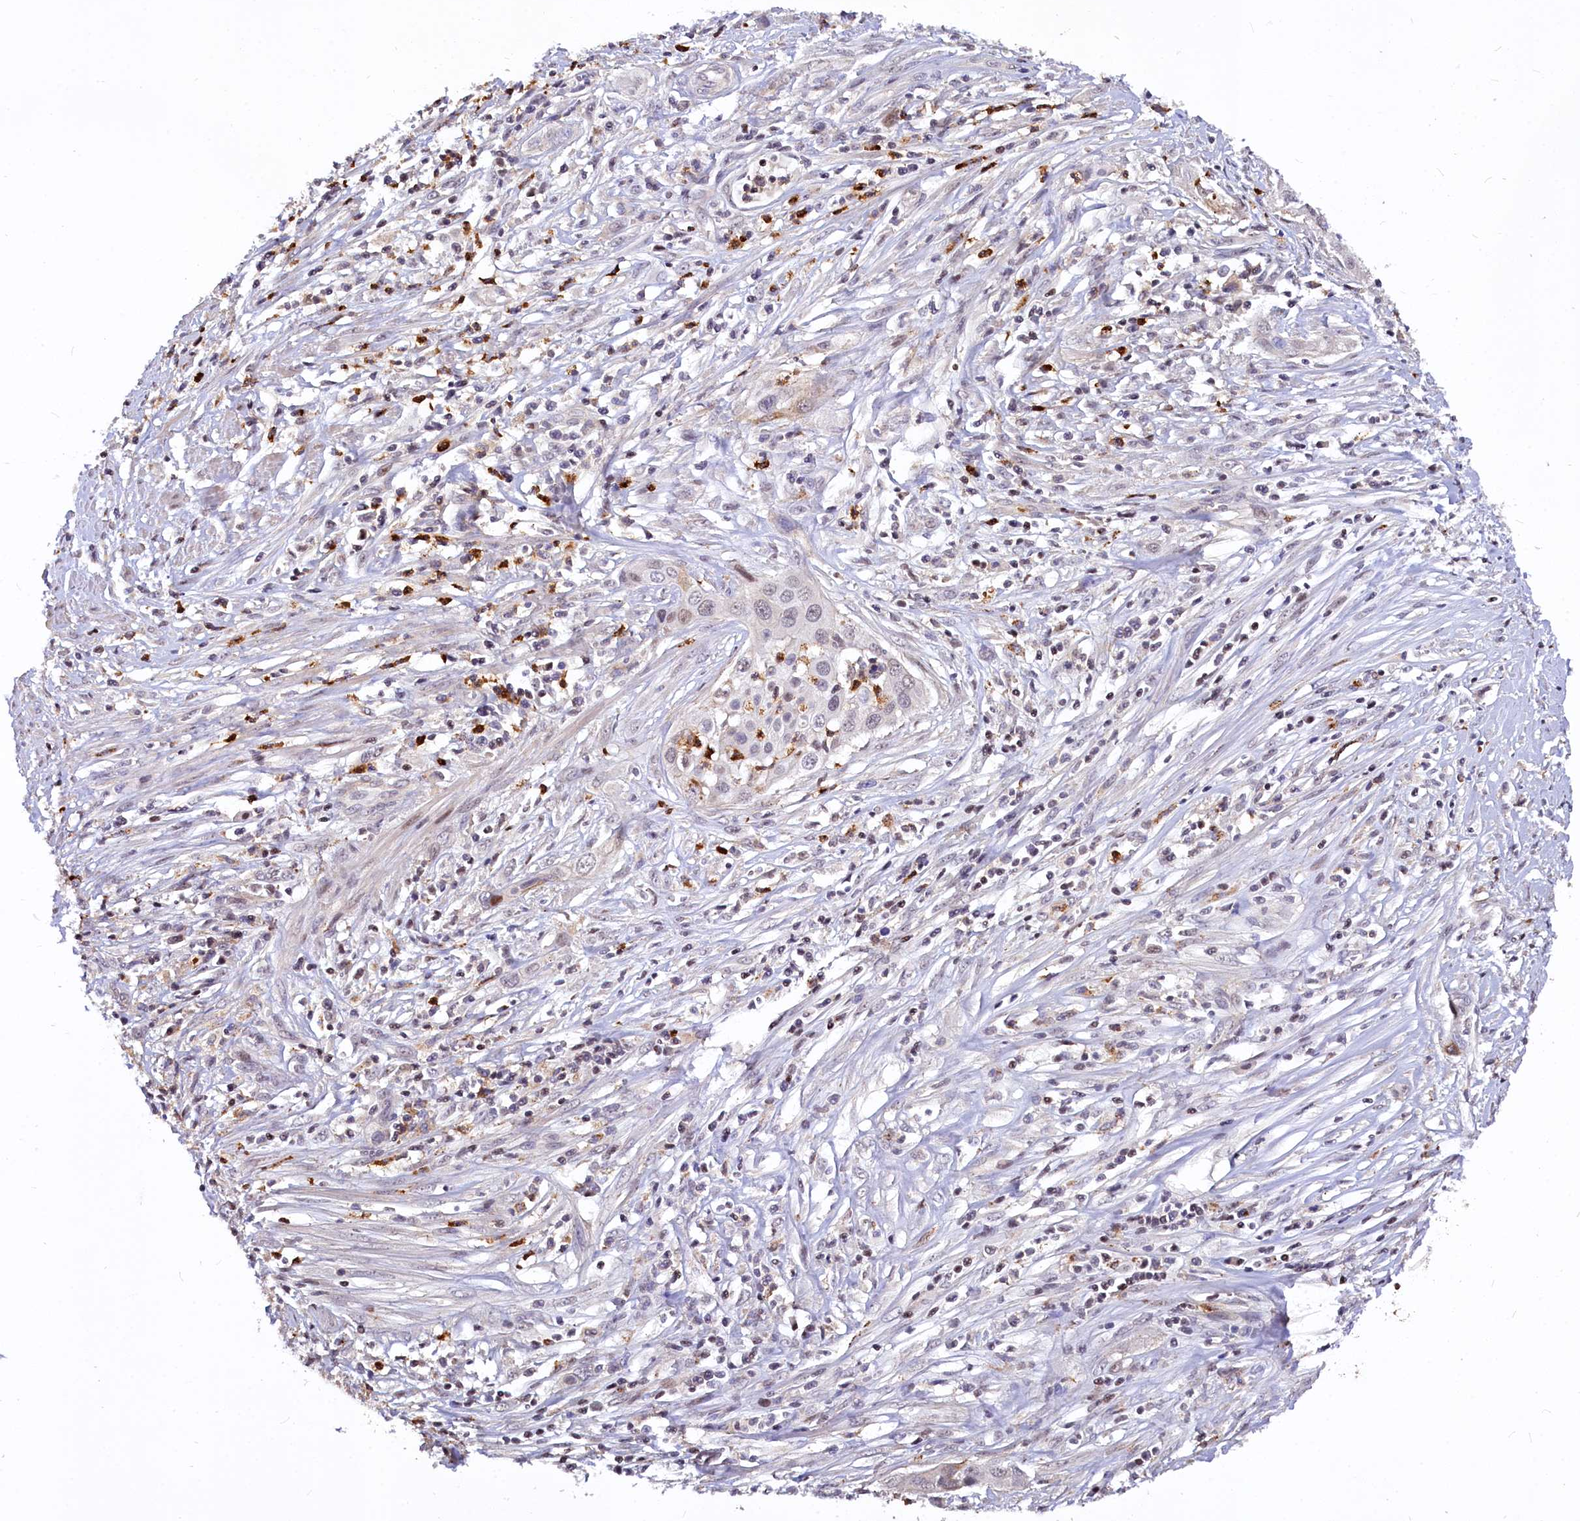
{"staining": {"intensity": "negative", "quantity": "none", "location": "none"}, "tissue": "cervical cancer", "cell_type": "Tumor cells", "image_type": "cancer", "snomed": [{"axis": "morphology", "description": "Squamous cell carcinoma, NOS"}, {"axis": "topography", "description": "Cervix"}], "caption": "Tumor cells are negative for protein expression in human cervical squamous cell carcinoma.", "gene": "ATG101", "patient": {"sex": "female", "age": 34}}